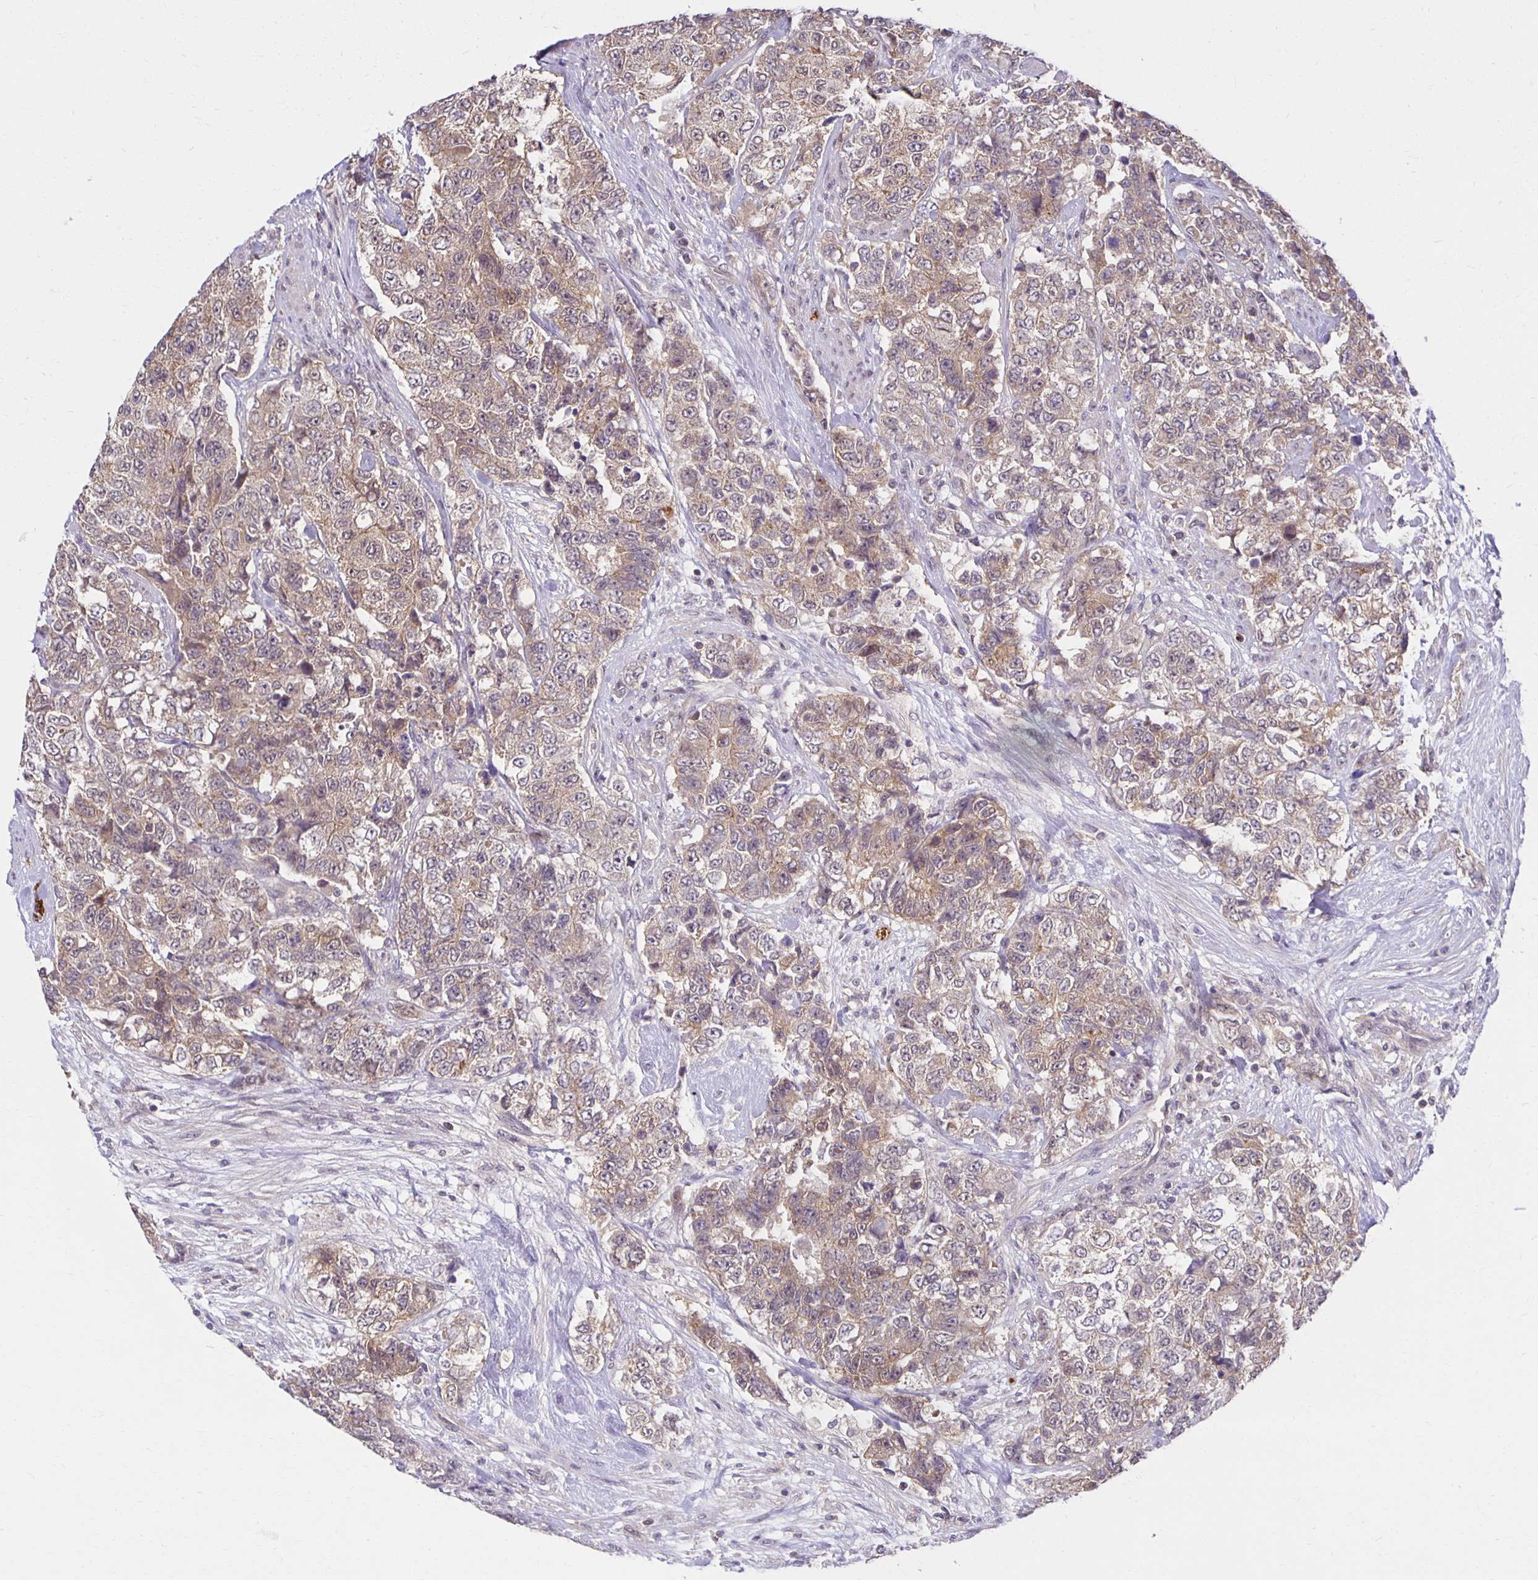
{"staining": {"intensity": "weak", "quantity": ">75%", "location": "cytoplasmic/membranous"}, "tissue": "urothelial cancer", "cell_type": "Tumor cells", "image_type": "cancer", "snomed": [{"axis": "morphology", "description": "Urothelial carcinoma, High grade"}, {"axis": "topography", "description": "Urinary bladder"}], "caption": "Immunohistochemical staining of urothelial carcinoma (high-grade) reveals weak cytoplasmic/membranous protein expression in about >75% of tumor cells.", "gene": "MIEN1", "patient": {"sex": "female", "age": 78}}